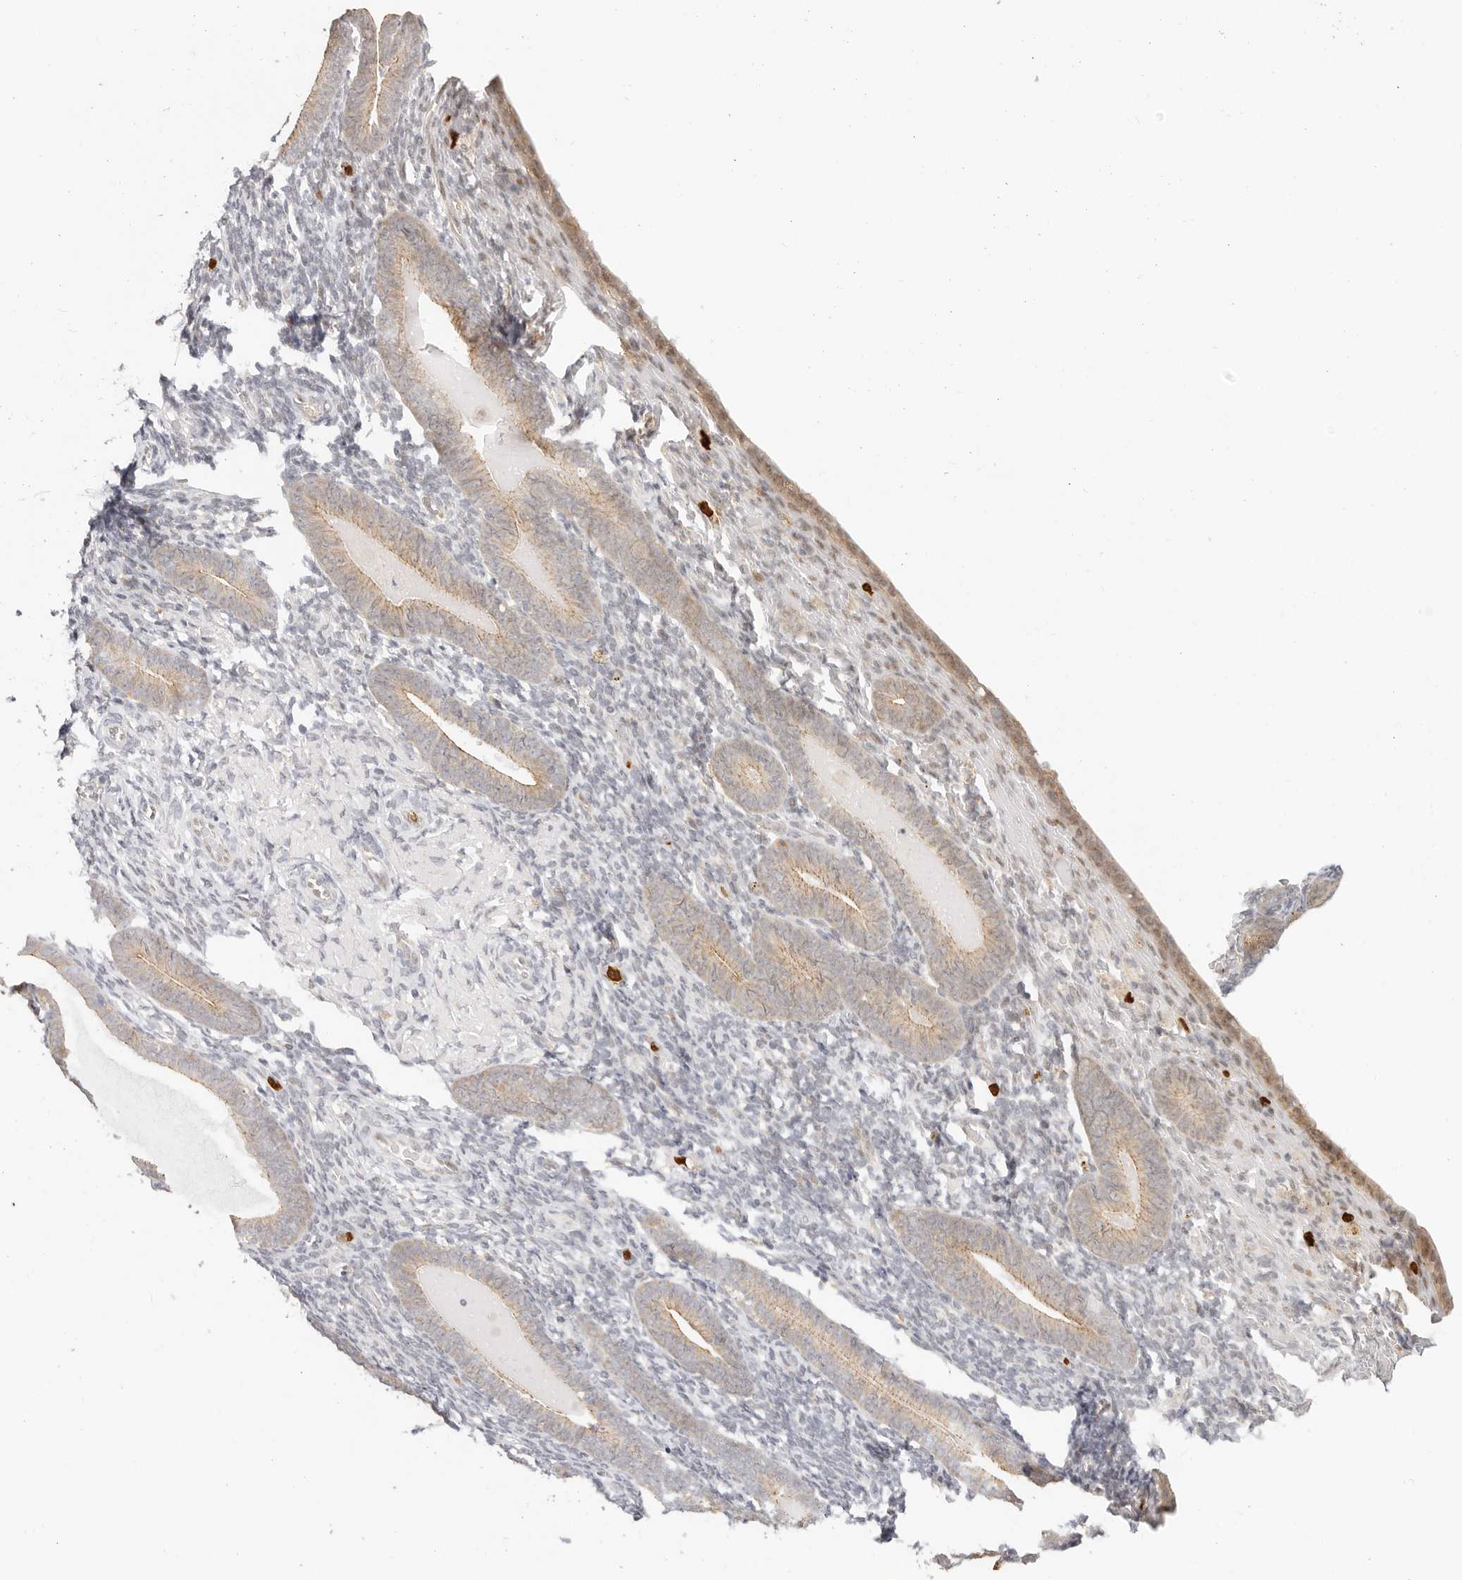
{"staining": {"intensity": "negative", "quantity": "none", "location": "none"}, "tissue": "endometrium", "cell_type": "Cells in endometrial stroma", "image_type": "normal", "snomed": [{"axis": "morphology", "description": "Normal tissue, NOS"}, {"axis": "topography", "description": "Endometrium"}], "caption": "A micrograph of endometrium stained for a protein demonstrates no brown staining in cells in endometrial stroma. The staining is performed using DAB (3,3'-diaminobenzidine) brown chromogen with nuclei counter-stained in using hematoxylin.", "gene": "AFDN", "patient": {"sex": "female", "age": 51}}